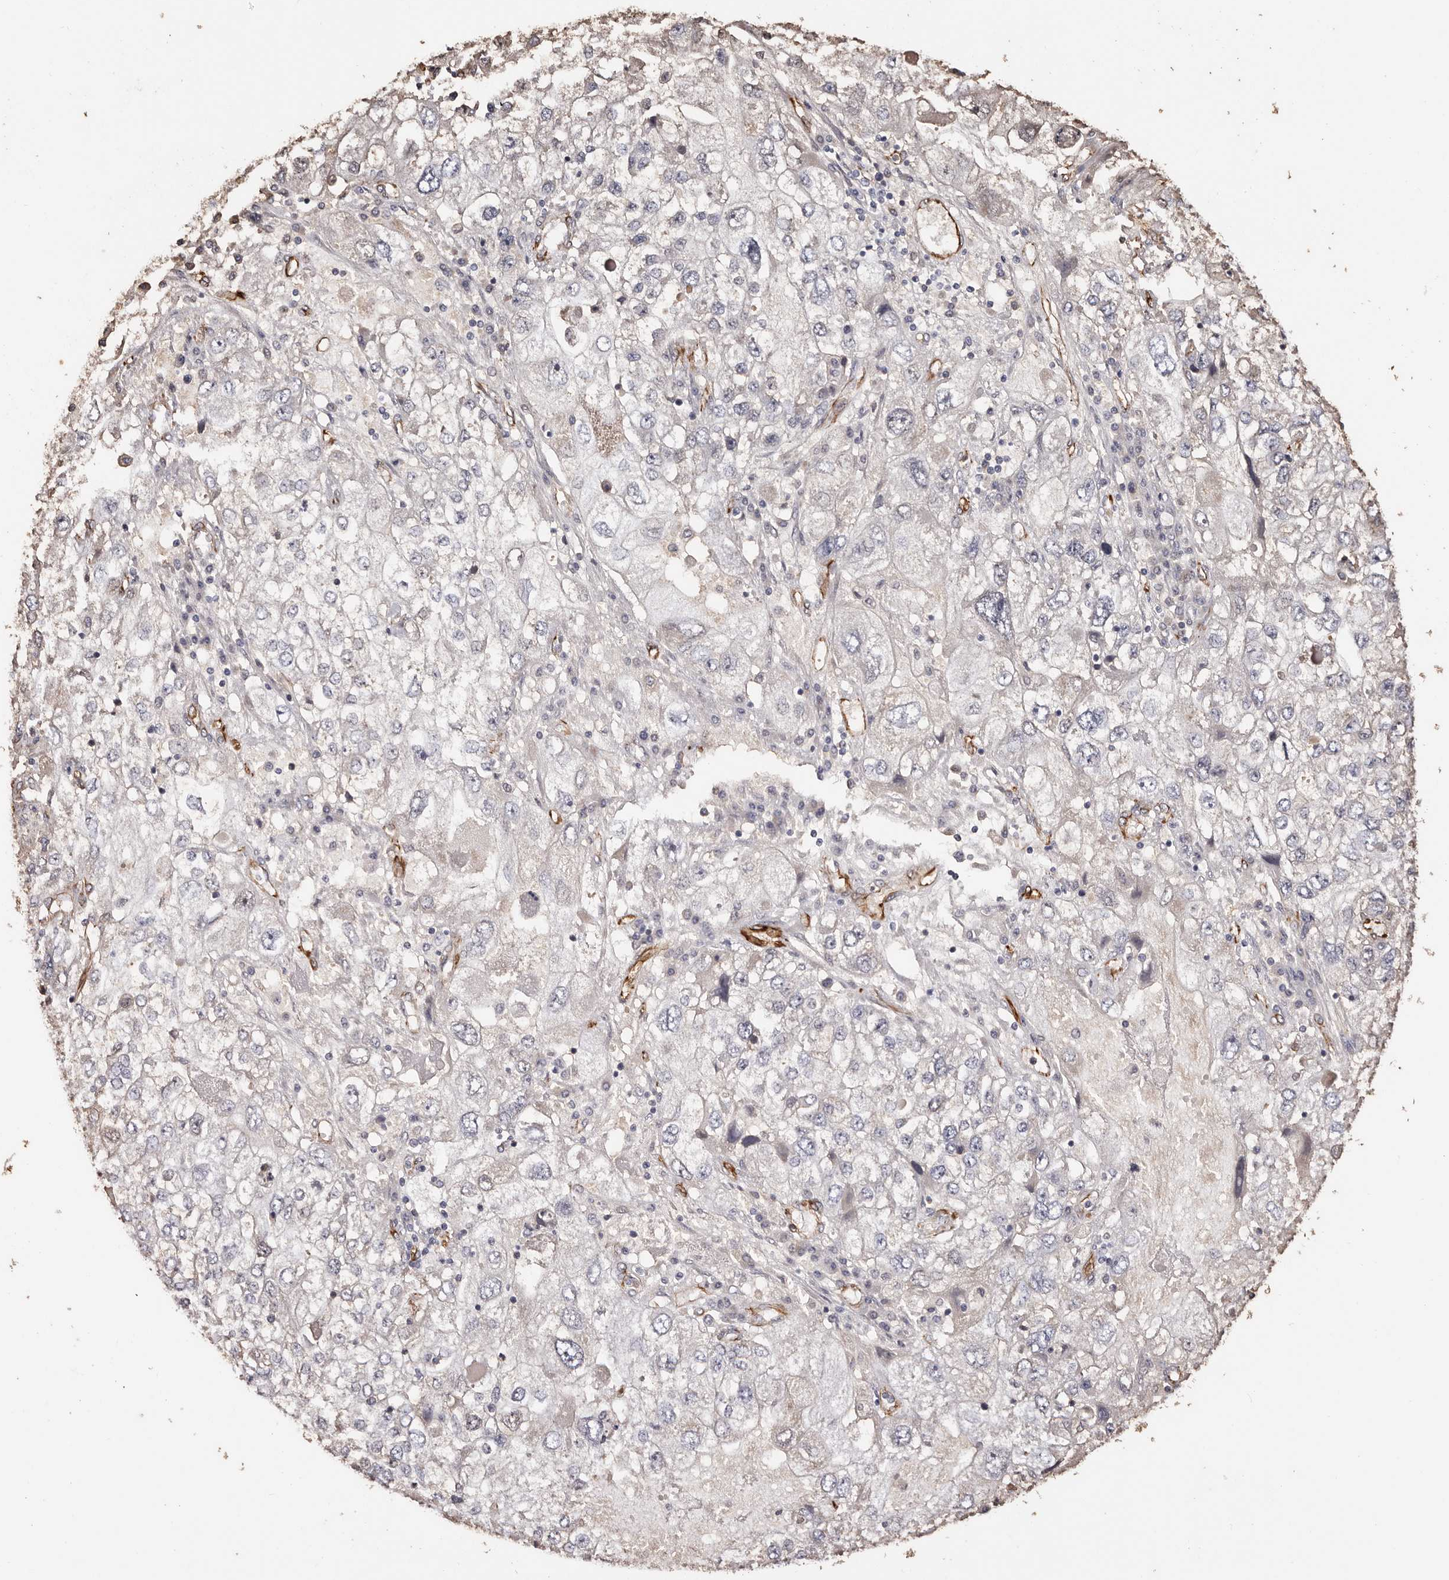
{"staining": {"intensity": "weak", "quantity": "<25%", "location": "cytoplasmic/membranous"}, "tissue": "endometrial cancer", "cell_type": "Tumor cells", "image_type": "cancer", "snomed": [{"axis": "morphology", "description": "Adenocarcinoma, NOS"}, {"axis": "topography", "description": "Endometrium"}], "caption": "High magnification brightfield microscopy of endometrial cancer (adenocarcinoma) stained with DAB (brown) and counterstained with hematoxylin (blue): tumor cells show no significant expression.", "gene": "ZNF557", "patient": {"sex": "female", "age": 49}}